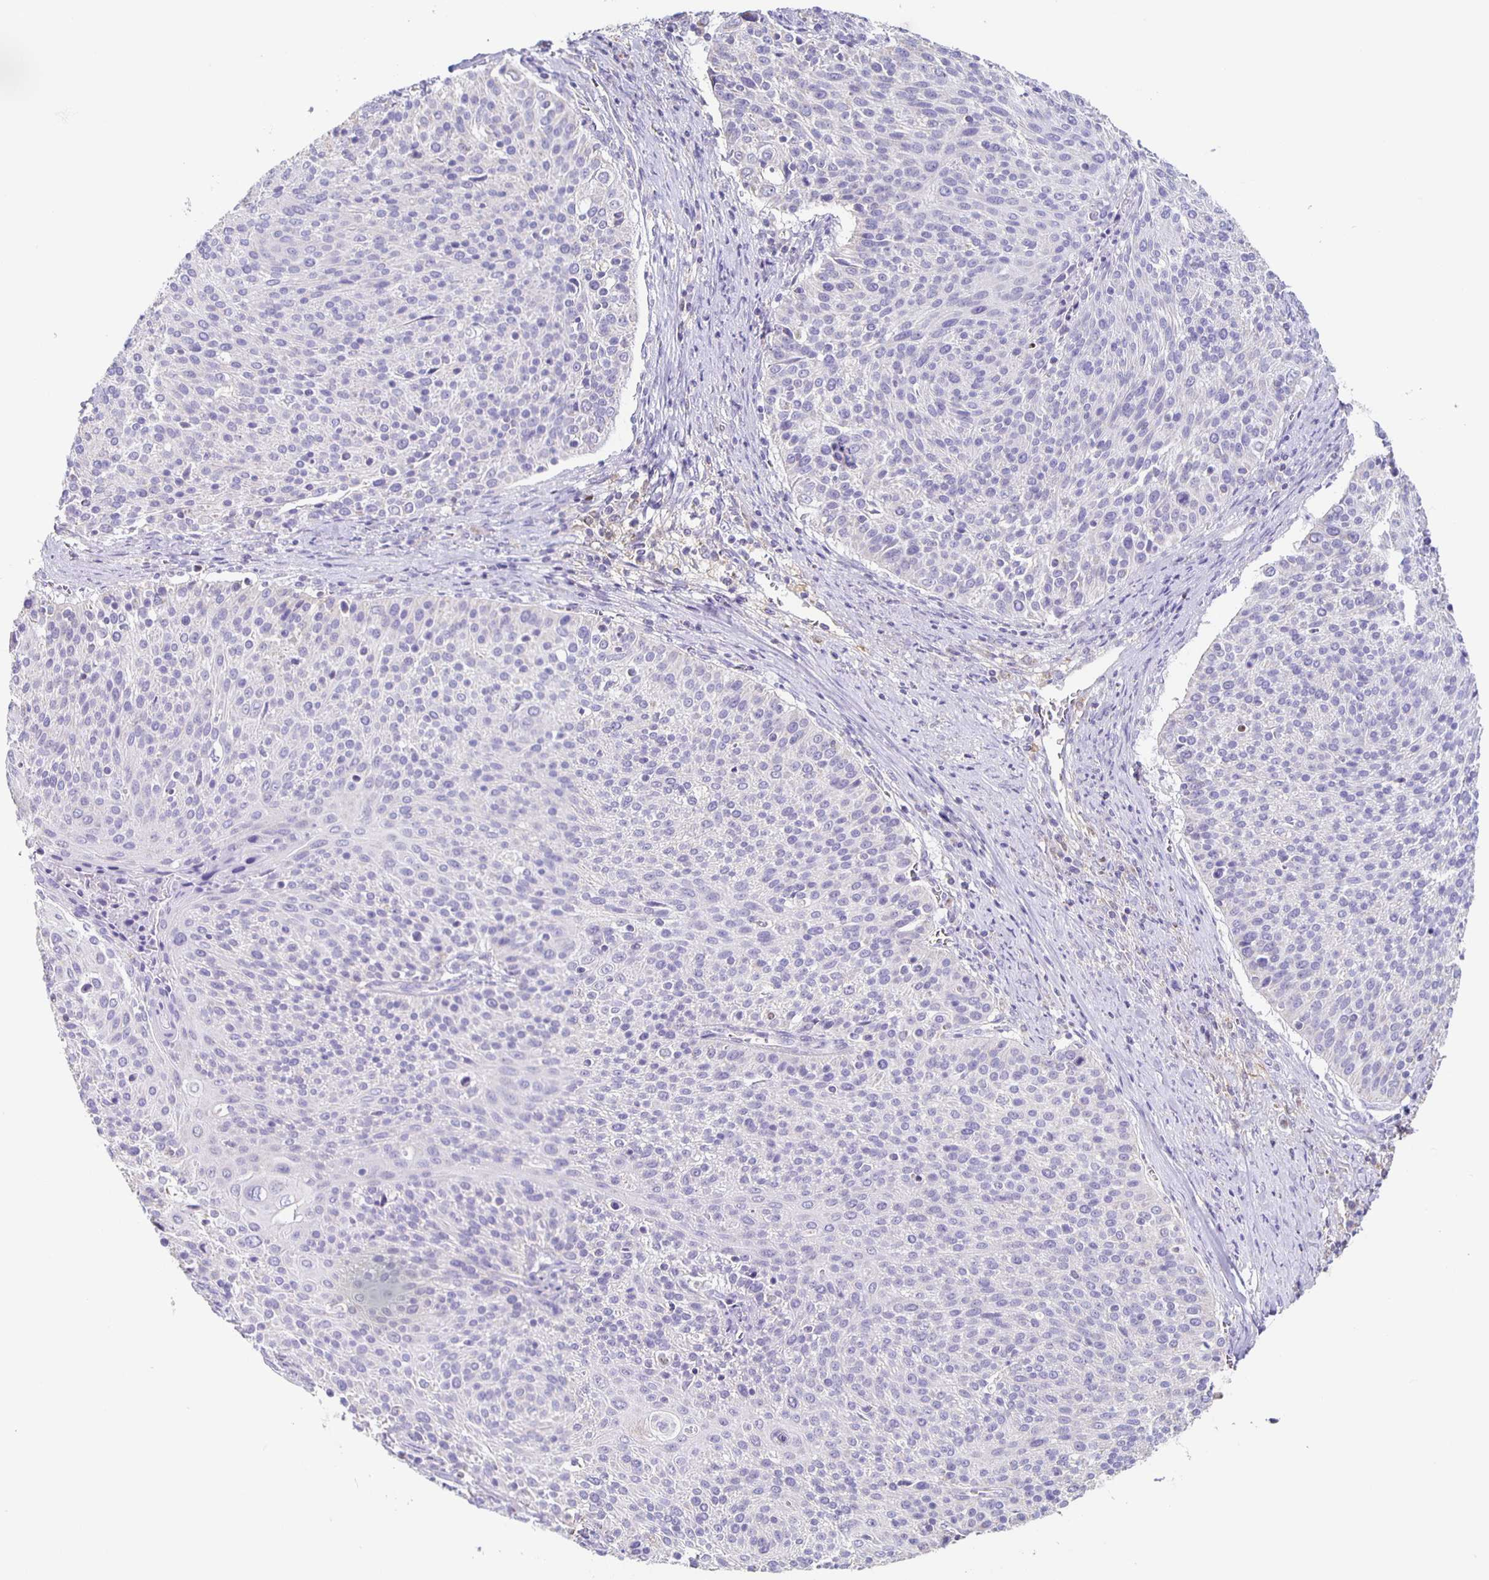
{"staining": {"intensity": "negative", "quantity": "none", "location": "none"}, "tissue": "cervical cancer", "cell_type": "Tumor cells", "image_type": "cancer", "snomed": [{"axis": "morphology", "description": "Squamous cell carcinoma, NOS"}, {"axis": "topography", "description": "Cervix"}], "caption": "Immunohistochemistry of cervical cancer exhibits no staining in tumor cells. The staining was performed using DAB (3,3'-diaminobenzidine) to visualize the protein expression in brown, while the nuclei were stained in blue with hematoxylin (Magnification: 20x).", "gene": "TPPP", "patient": {"sex": "female", "age": 31}}